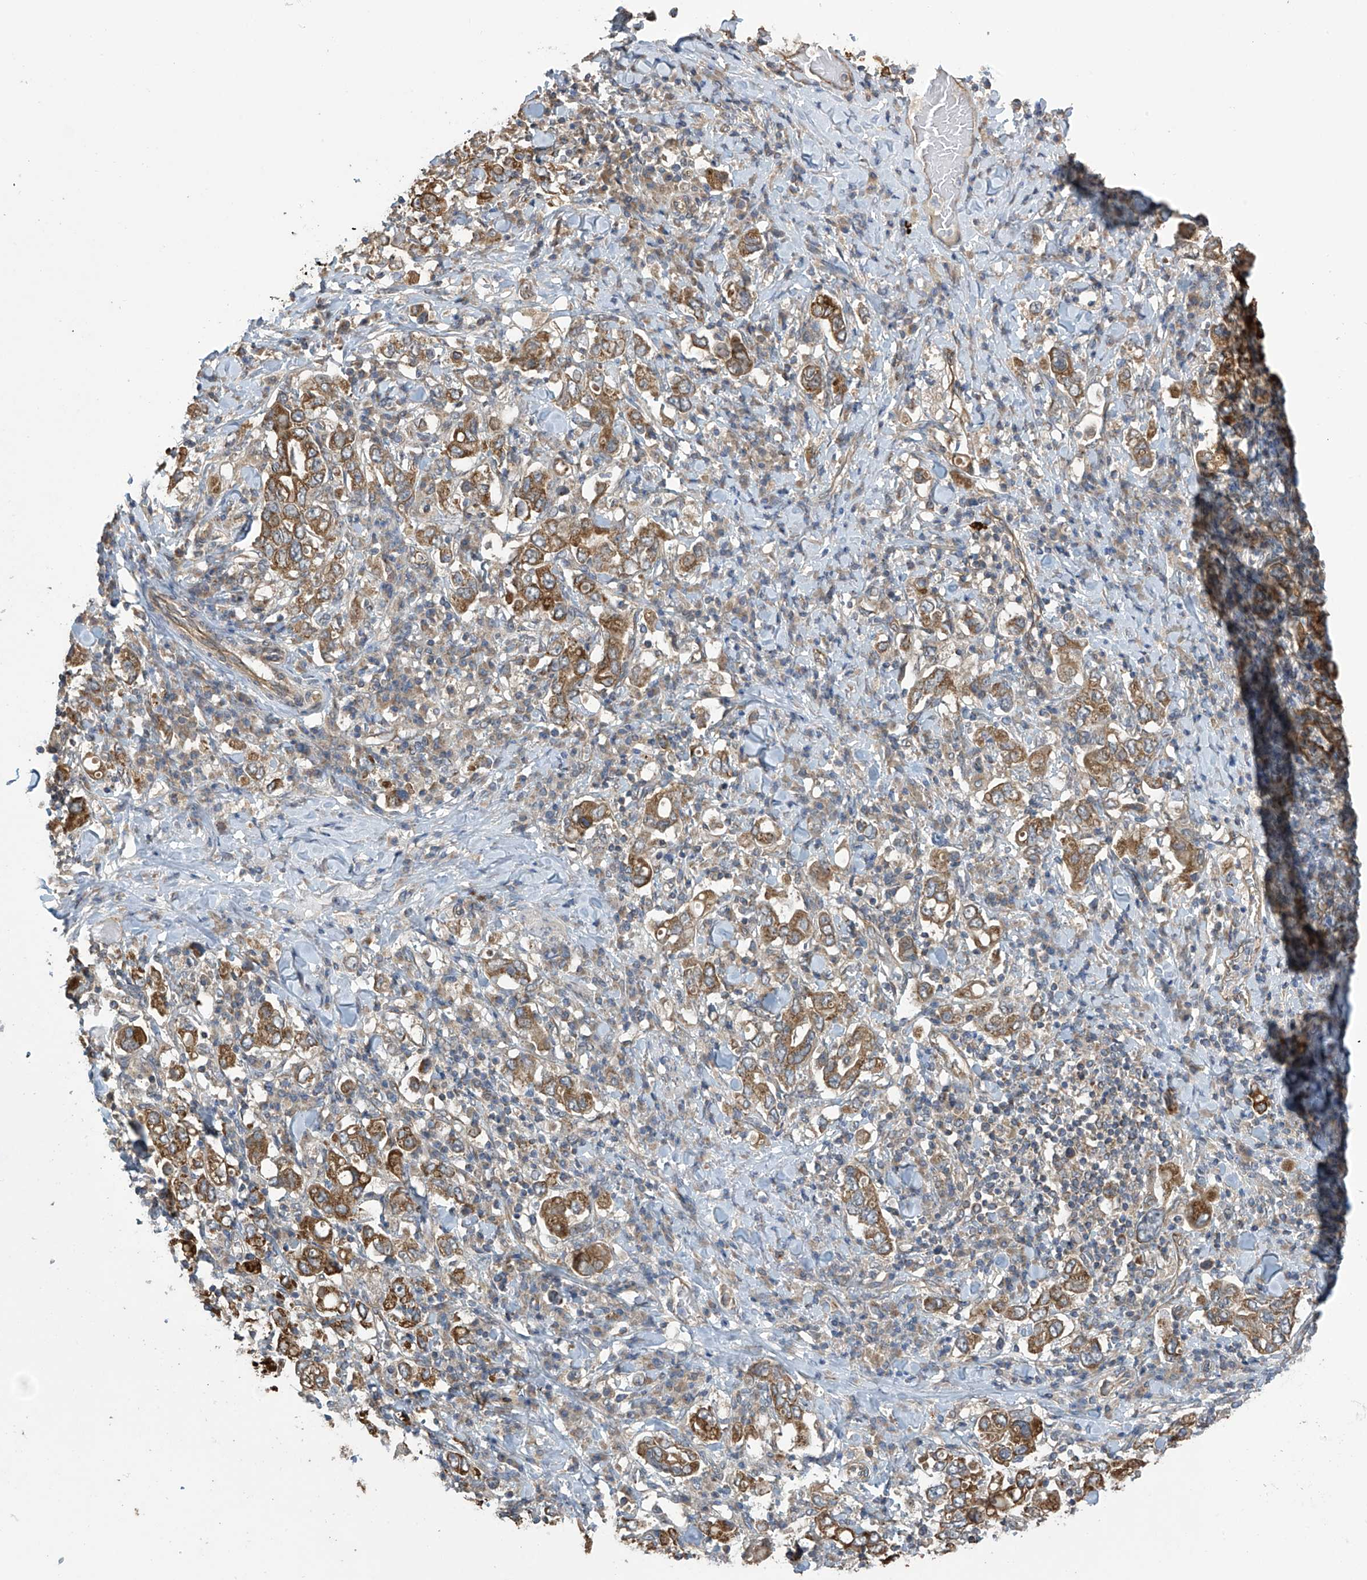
{"staining": {"intensity": "moderate", "quantity": ">75%", "location": "cytoplasmic/membranous"}, "tissue": "stomach cancer", "cell_type": "Tumor cells", "image_type": "cancer", "snomed": [{"axis": "morphology", "description": "Adenocarcinoma, NOS"}, {"axis": "topography", "description": "Stomach, upper"}], "caption": "This is an image of immunohistochemistry (IHC) staining of stomach cancer, which shows moderate expression in the cytoplasmic/membranous of tumor cells.", "gene": "PNPT1", "patient": {"sex": "male", "age": 62}}